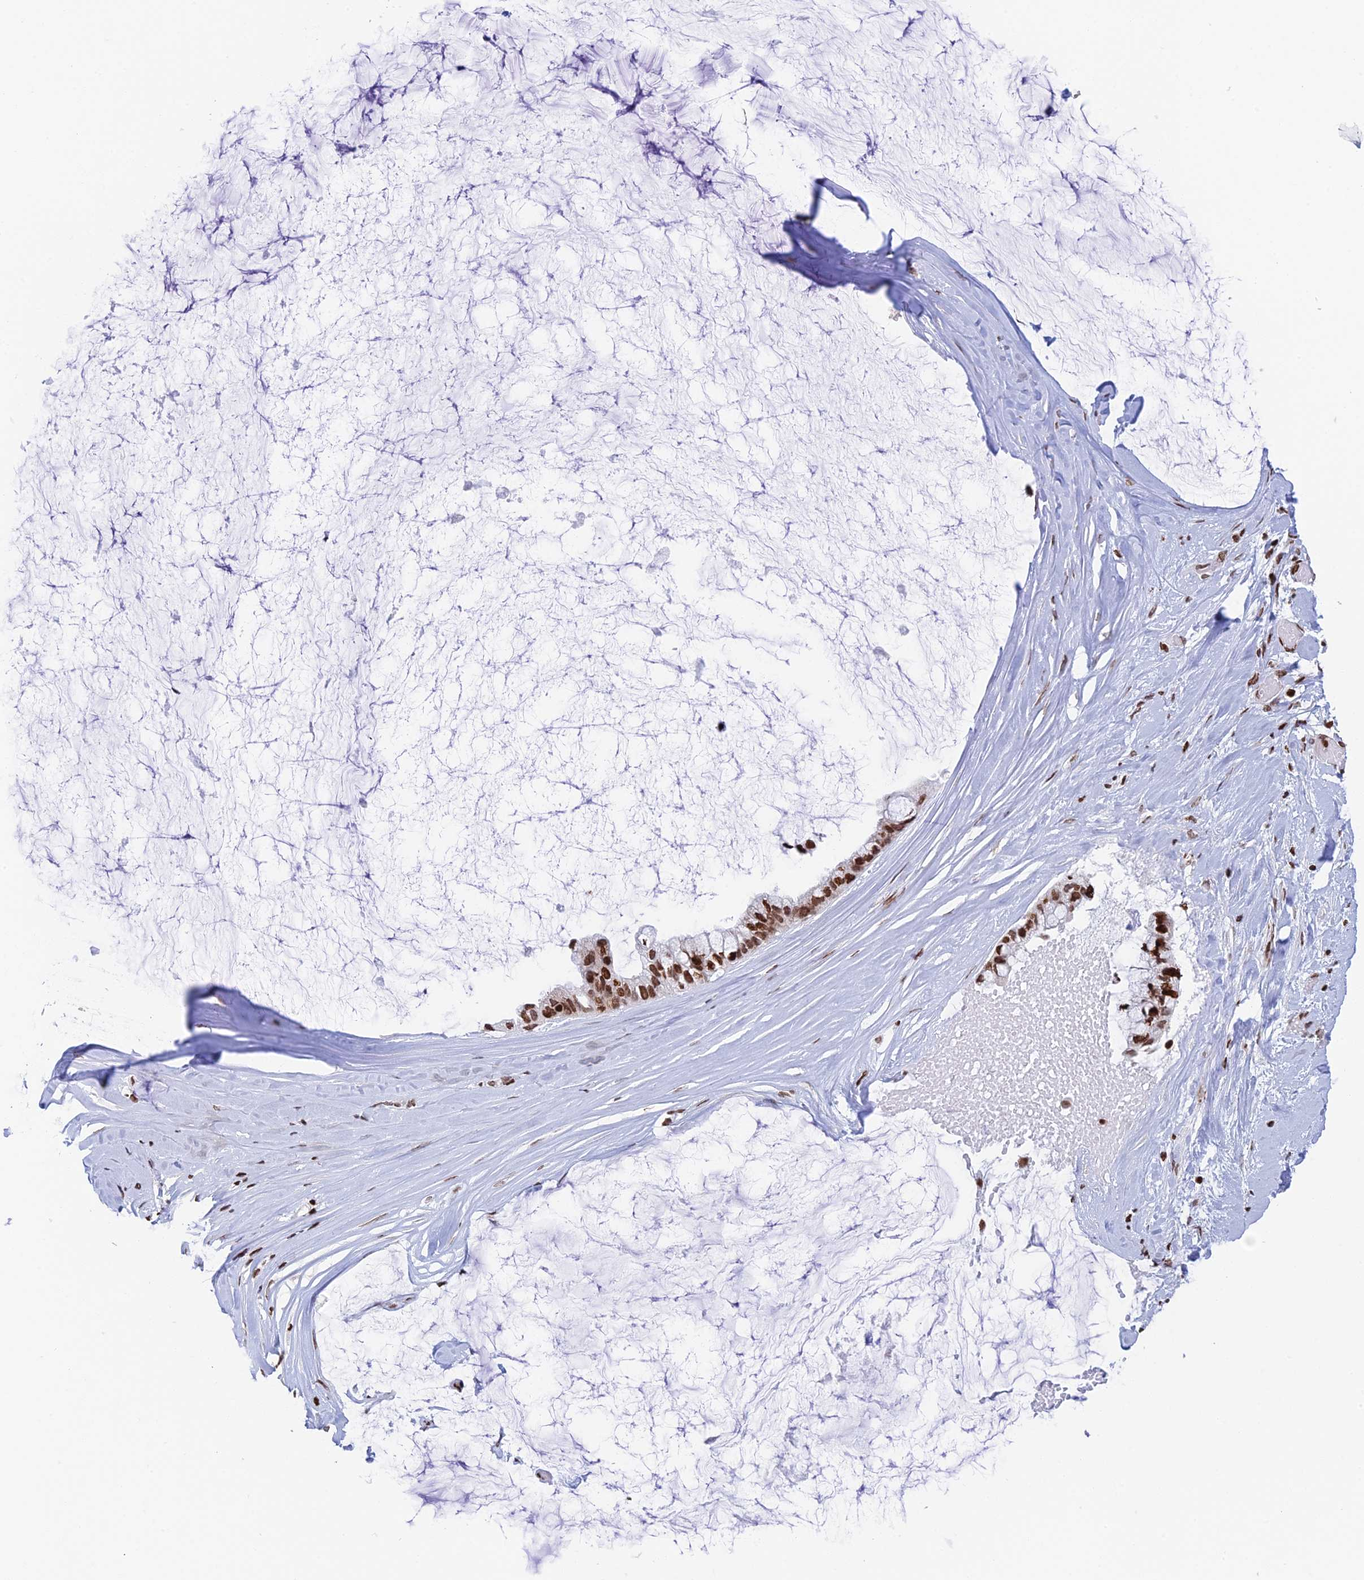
{"staining": {"intensity": "moderate", "quantity": ">75%", "location": "nuclear"}, "tissue": "ovarian cancer", "cell_type": "Tumor cells", "image_type": "cancer", "snomed": [{"axis": "morphology", "description": "Cystadenocarcinoma, mucinous, NOS"}, {"axis": "topography", "description": "Ovary"}], "caption": "There is medium levels of moderate nuclear staining in tumor cells of mucinous cystadenocarcinoma (ovarian), as demonstrated by immunohistochemical staining (brown color).", "gene": "RPAP1", "patient": {"sex": "female", "age": 39}}